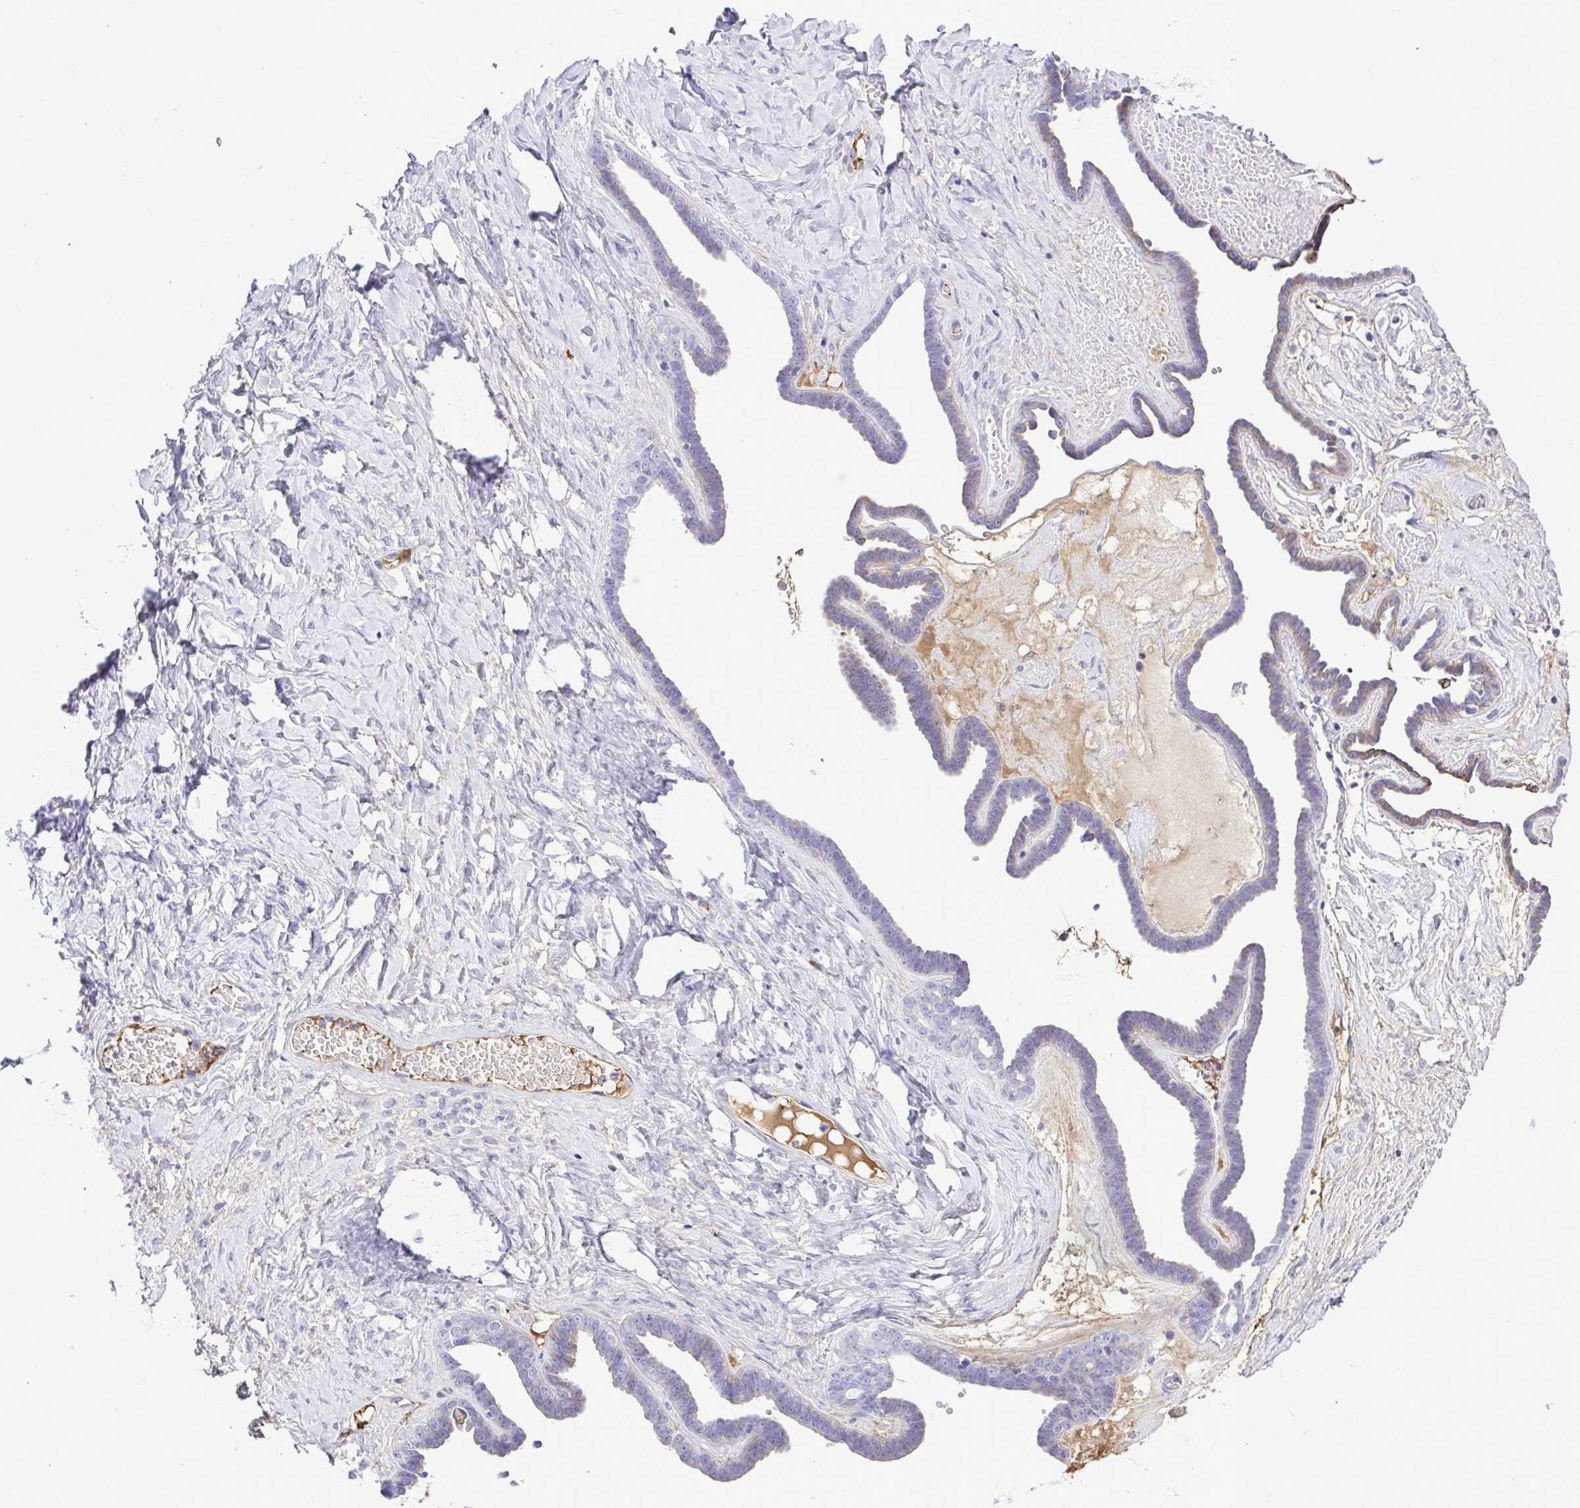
{"staining": {"intensity": "negative", "quantity": "none", "location": "none"}, "tissue": "ovarian cancer", "cell_type": "Tumor cells", "image_type": "cancer", "snomed": [{"axis": "morphology", "description": "Cystadenocarcinoma, serous, NOS"}, {"axis": "topography", "description": "Ovary"}], "caption": "A micrograph of human serous cystadenocarcinoma (ovarian) is negative for staining in tumor cells. The staining is performed using DAB brown chromogen with nuclei counter-stained in using hematoxylin.", "gene": "GABBR2", "patient": {"sex": "female", "age": 71}}